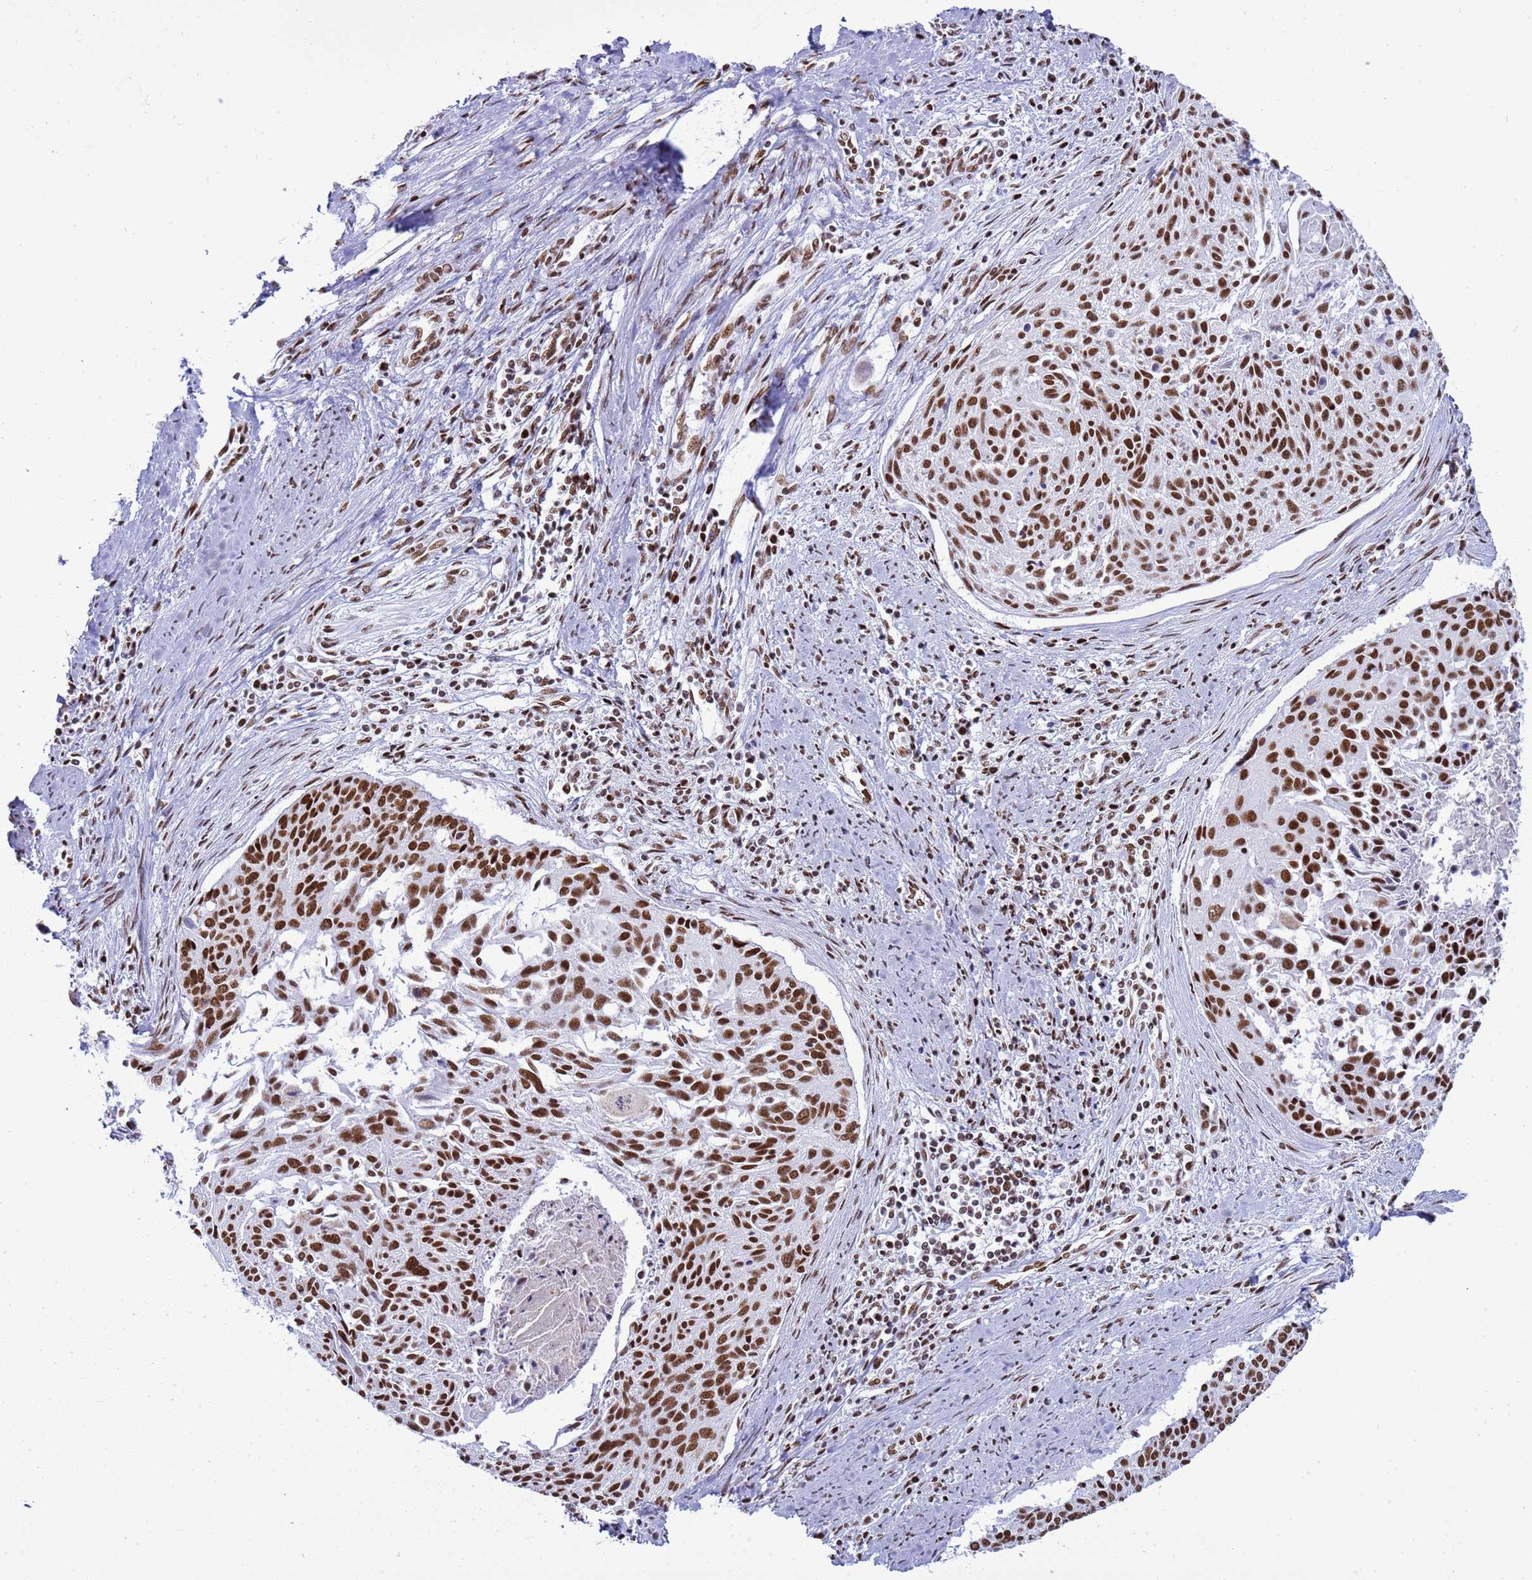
{"staining": {"intensity": "moderate", "quantity": ">75%", "location": "nuclear"}, "tissue": "cervical cancer", "cell_type": "Tumor cells", "image_type": "cancer", "snomed": [{"axis": "morphology", "description": "Squamous cell carcinoma, NOS"}, {"axis": "topography", "description": "Cervix"}], "caption": "Squamous cell carcinoma (cervical) stained with a protein marker demonstrates moderate staining in tumor cells.", "gene": "RALY", "patient": {"sex": "female", "age": 55}}